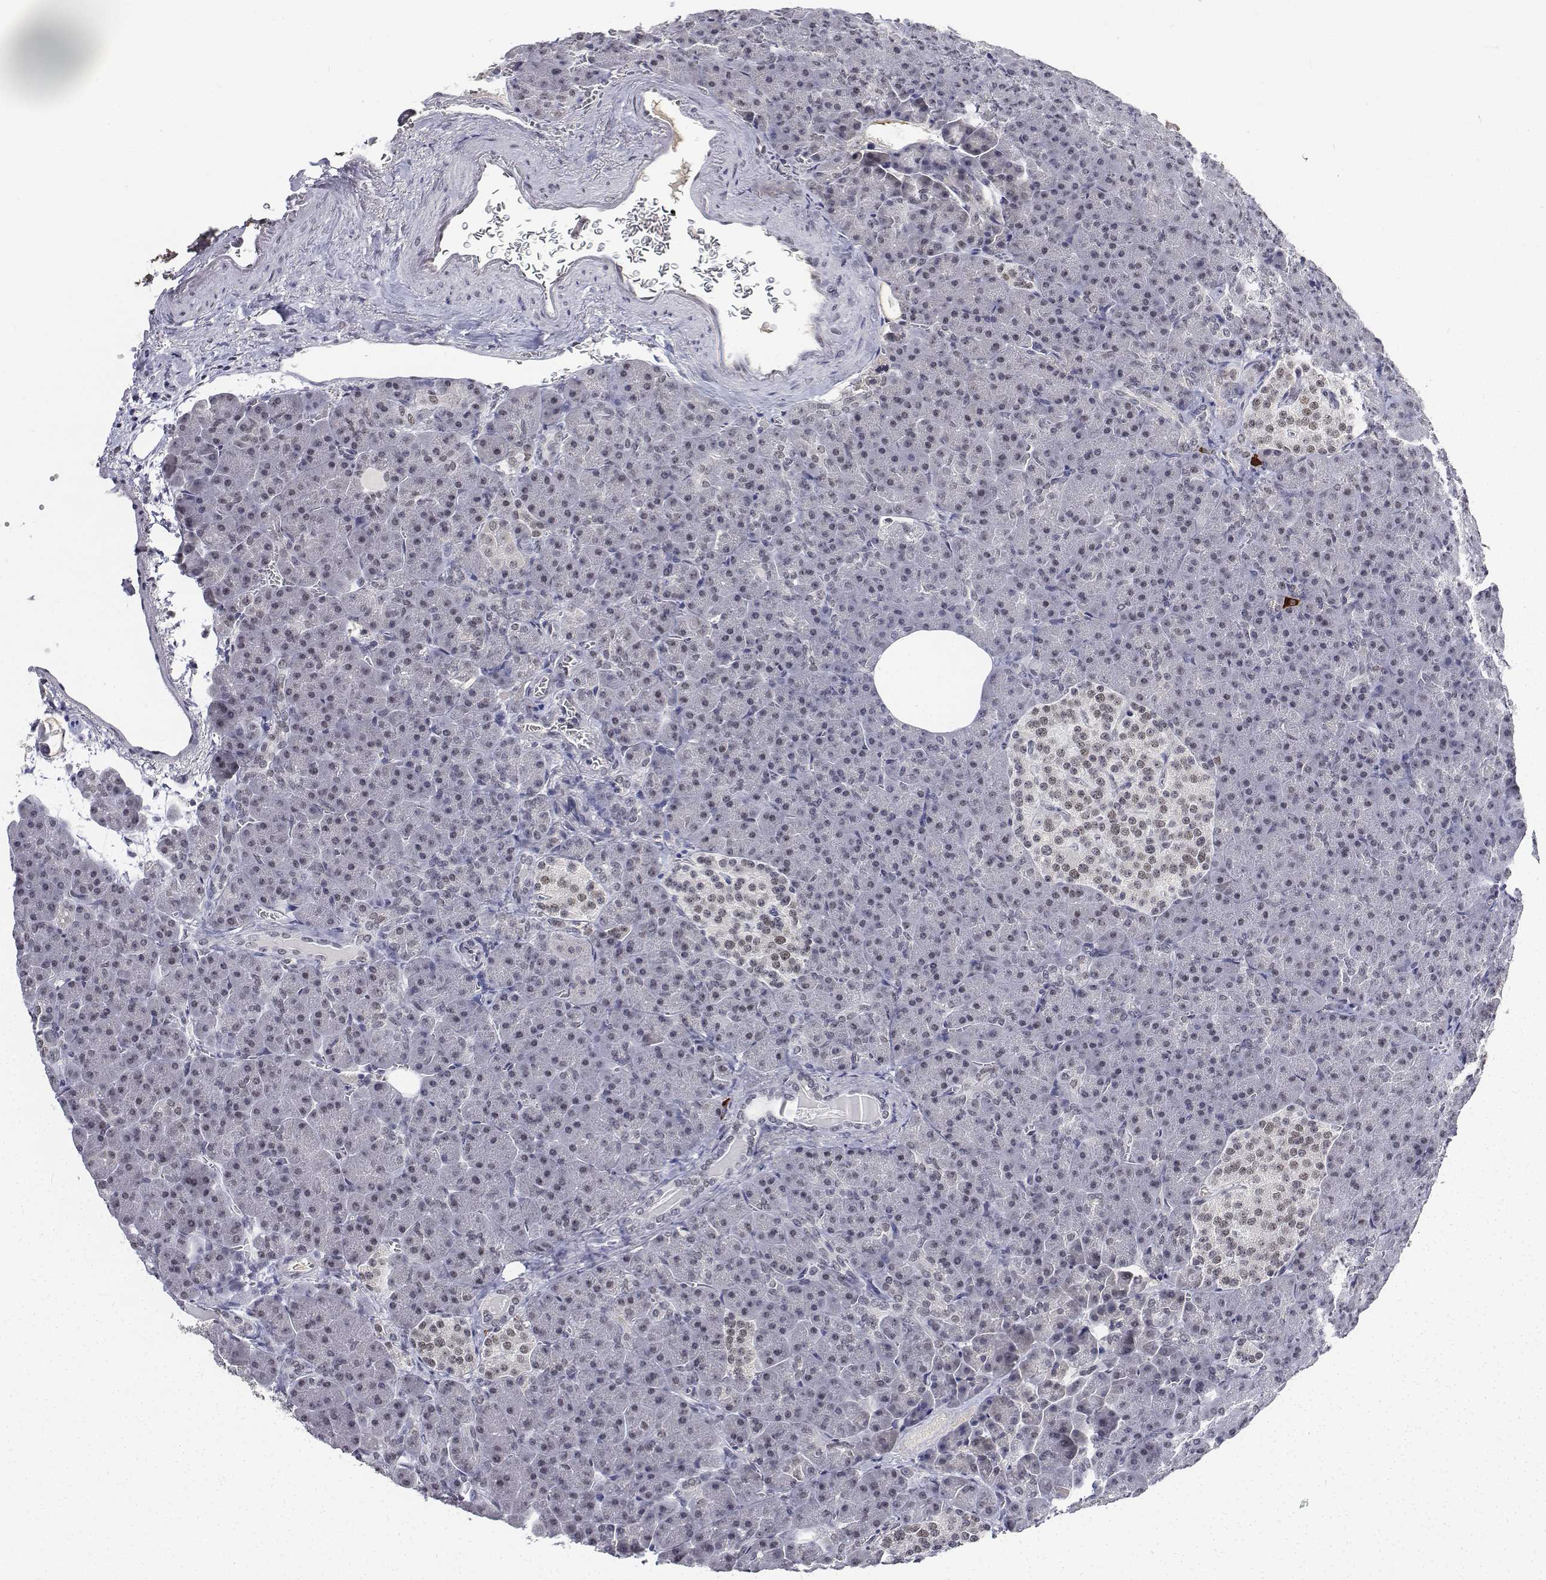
{"staining": {"intensity": "moderate", "quantity": ">75%", "location": "nuclear"}, "tissue": "pancreas", "cell_type": "Exocrine glandular cells", "image_type": "normal", "snomed": [{"axis": "morphology", "description": "Normal tissue, NOS"}, {"axis": "topography", "description": "Pancreas"}], "caption": "Protein analysis of benign pancreas displays moderate nuclear staining in approximately >75% of exocrine glandular cells. Immunohistochemistry (ihc) stains the protein of interest in brown and the nuclei are stained blue.", "gene": "ATRX", "patient": {"sex": "female", "age": 74}}